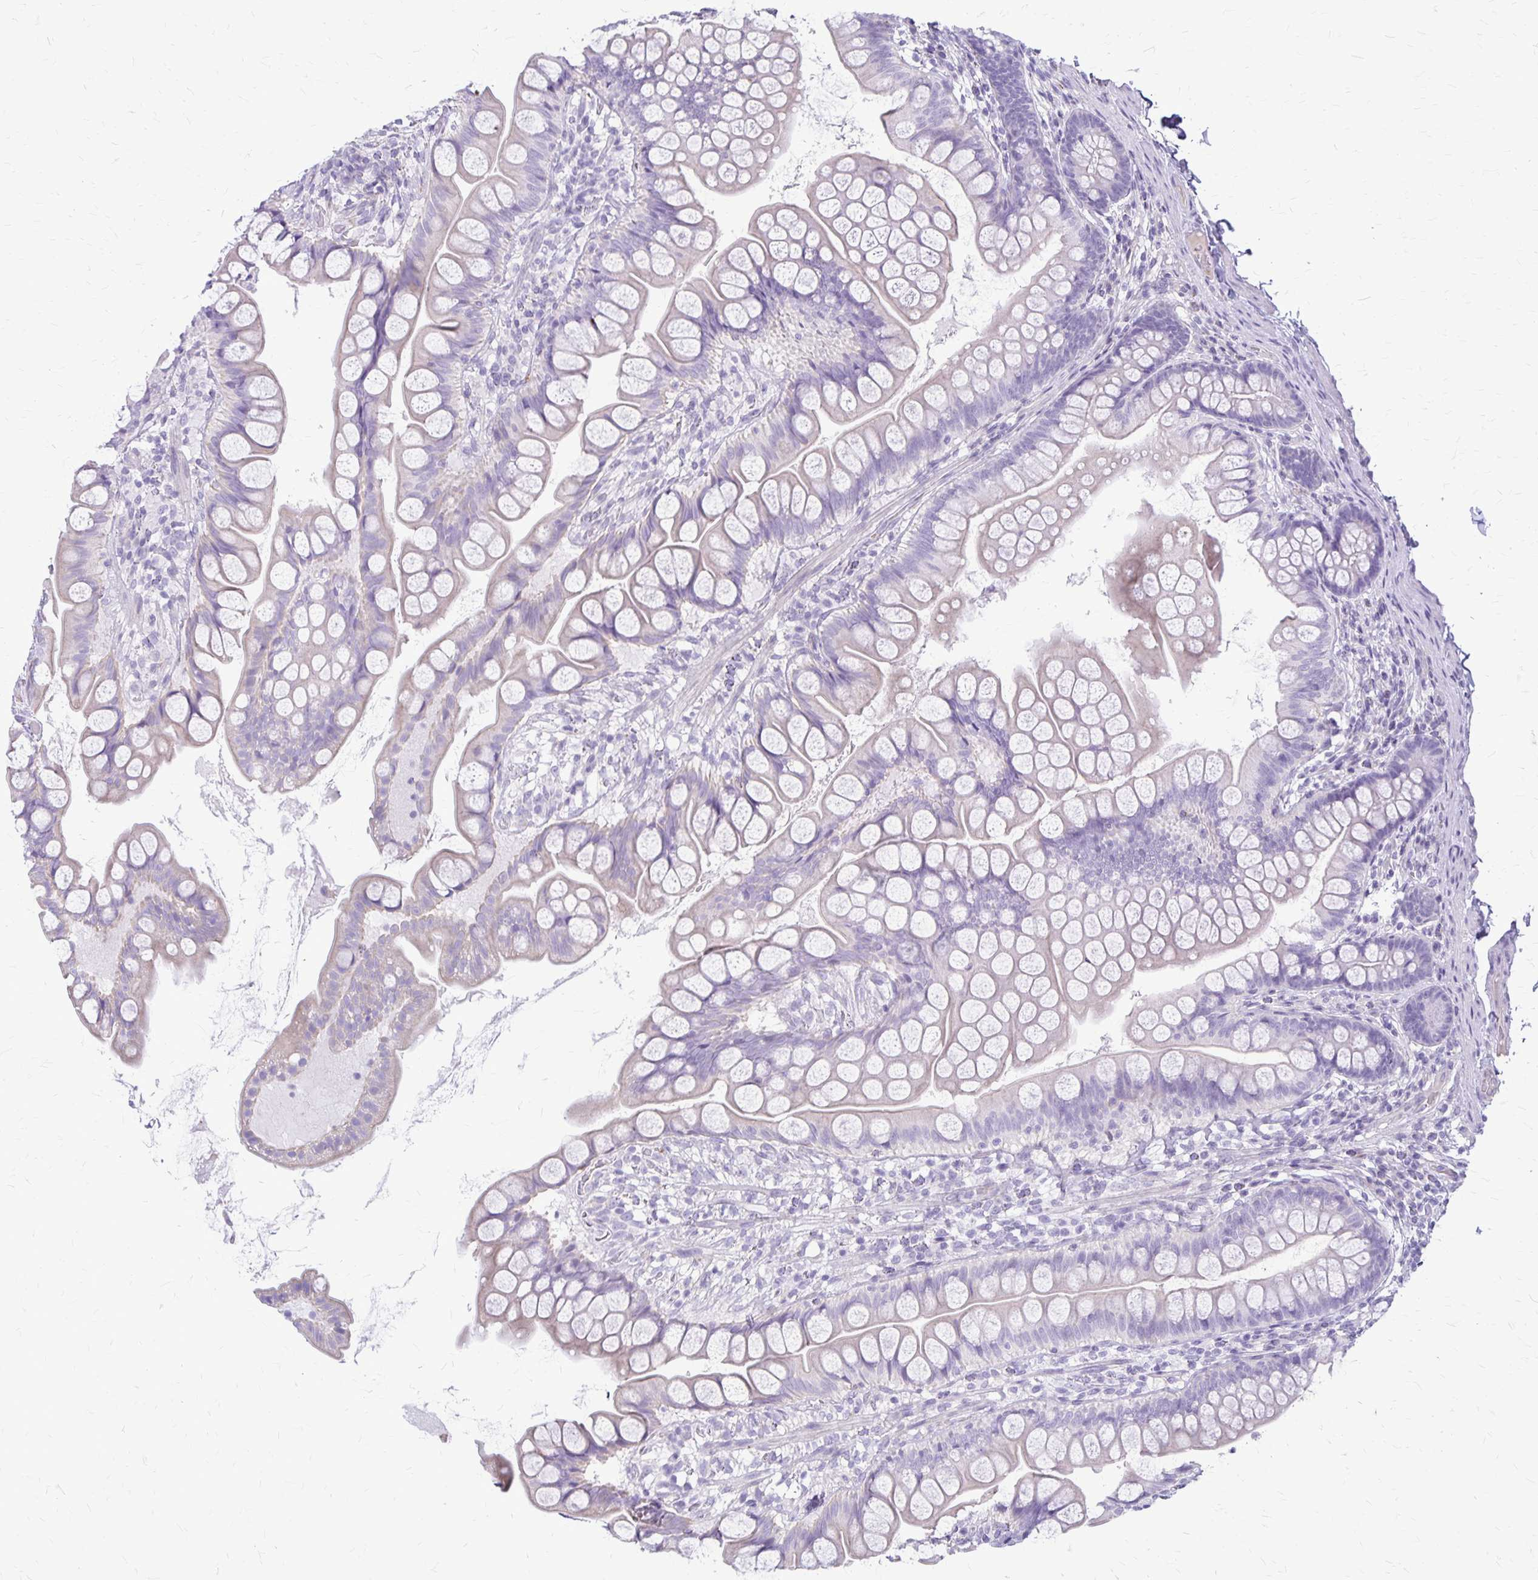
{"staining": {"intensity": "negative", "quantity": "none", "location": "none"}, "tissue": "small intestine", "cell_type": "Glandular cells", "image_type": "normal", "snomed": [{"axis": "morphology", "description": "Normal tissue, NOS"}, {"axis": "topography", "description": "Small intestine"}], "caption": "Glandular cells are negative for protein expression in benign human small intestine. Nuclei are stained in blue.", "gene": "GP9", "patient": {"sex": "male", "age": 70}}